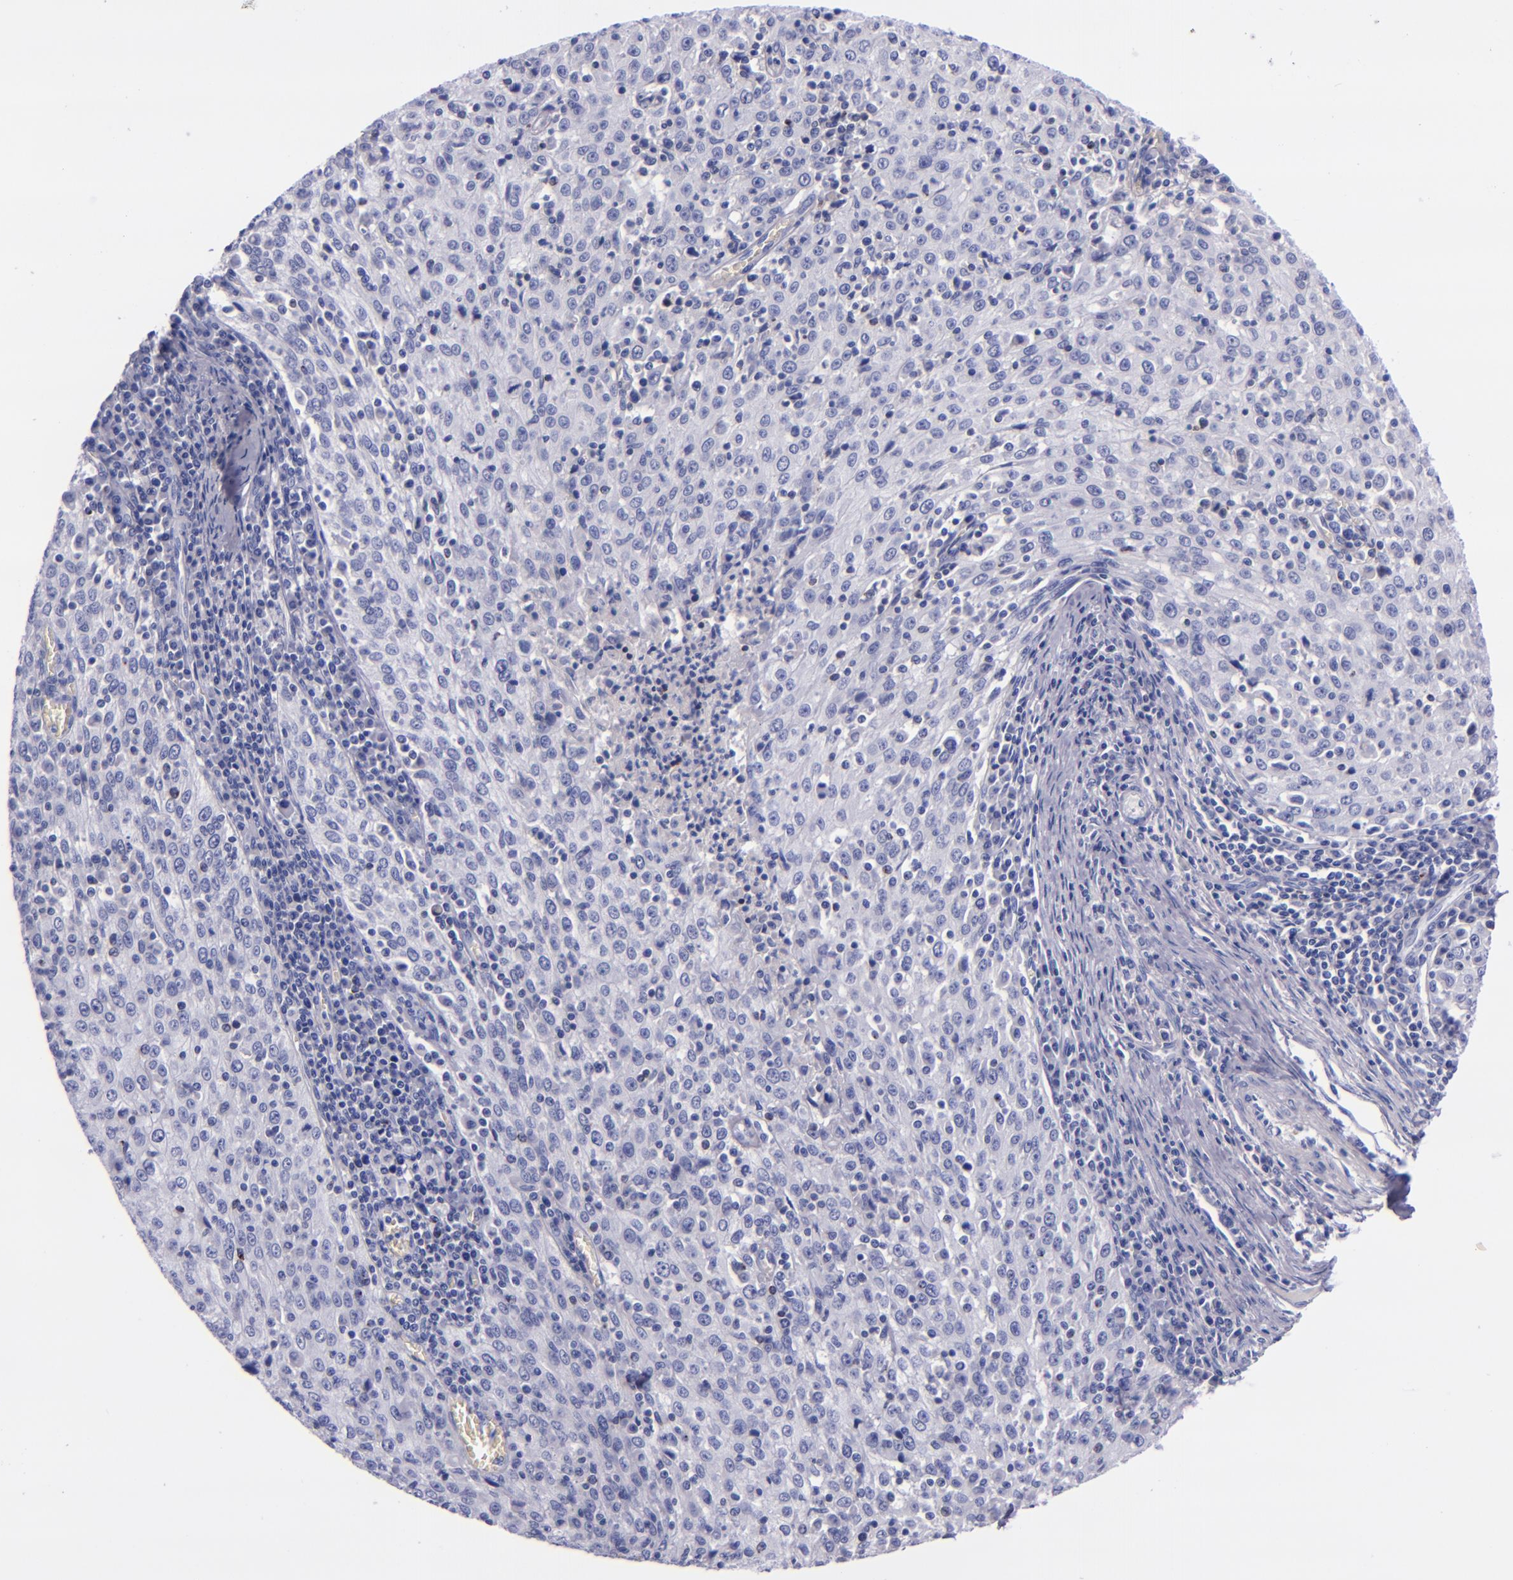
{"staining": {"intensity": "negative", "quantity": "none", "location": "none"}, "tissue": "cervical cancer", "cell_type": "Tumor cells", "image_type": "cancer", "snomed": [{"axis": "morphology", "description": "Squamous cell carcinoma, NOS"}, {"axis": "topography", "description": "Cervix"}], "caption": "DAB immunohistochemical staining of human squamous cell carcinoma (cervical) exhibits no significant positivity in tumor cells. Nuclei are stained in blue.", "gene": "LAG3", "patient": {"sex": "female", "age": 27}}